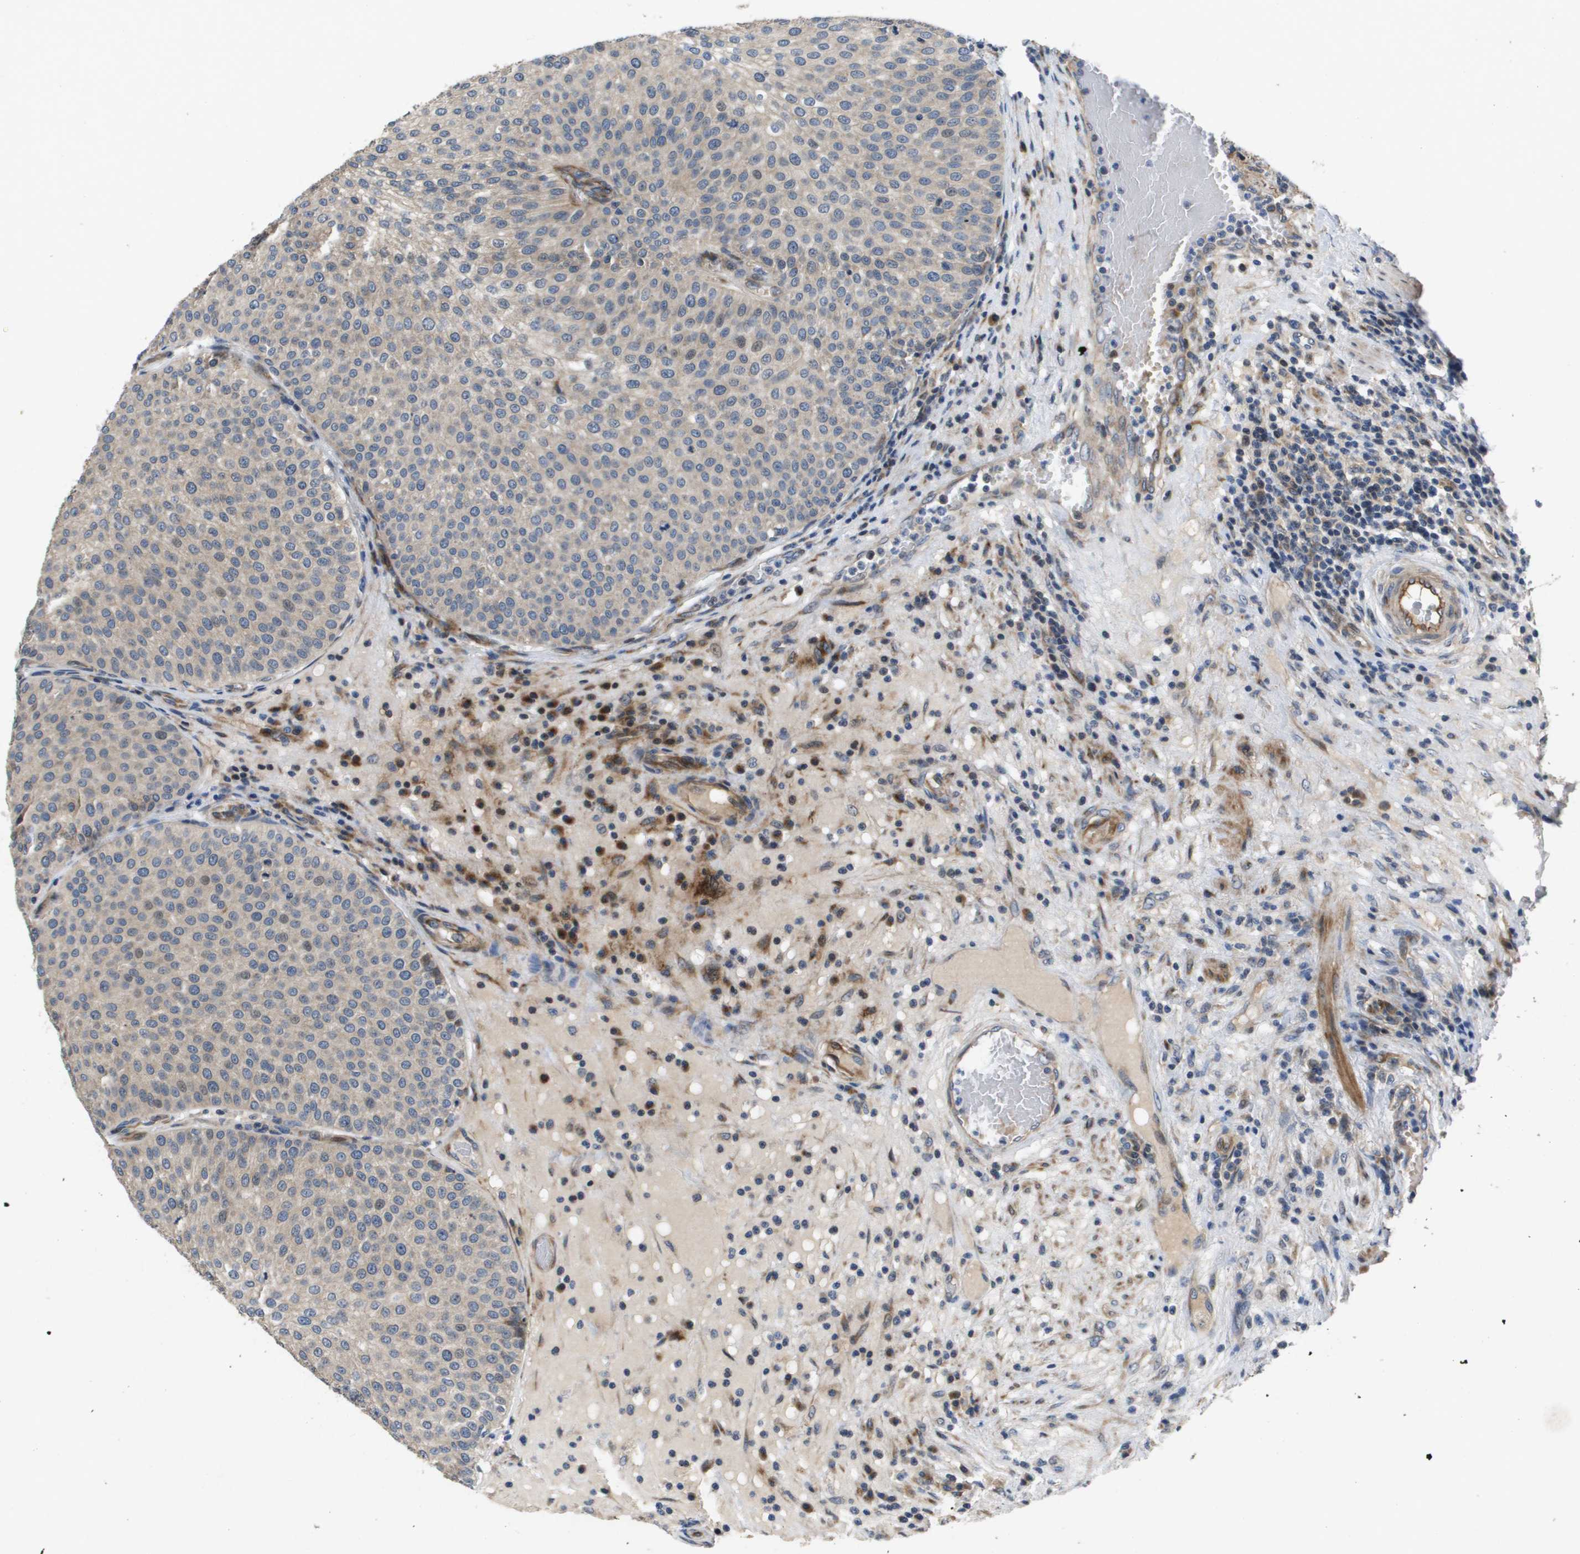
{"staining": {"intensity": "negative", "quantity": "none", "location": "none"}, "tissue": "urothelial cancer", "cell_type": "Tumor cells", "image_type": "cancer", "snomed": [{"axis": "morphology", "description": "Urothelial carcinoma, Low grade"}, {"axis": "topography", "description": "Smooth muscle"}, {"axis": "topography", "description": "Urinary bladder"}], "caption": "DAB (3,3'-diaminobenzidine) immunohistochemical staining of urothelial carcinoma (low-grade) shows no significant expression in tumor cells. Nuclei are stained in blue.", "gene": "ENTPD2", "patient": {"sex": "male", "age": 60}}